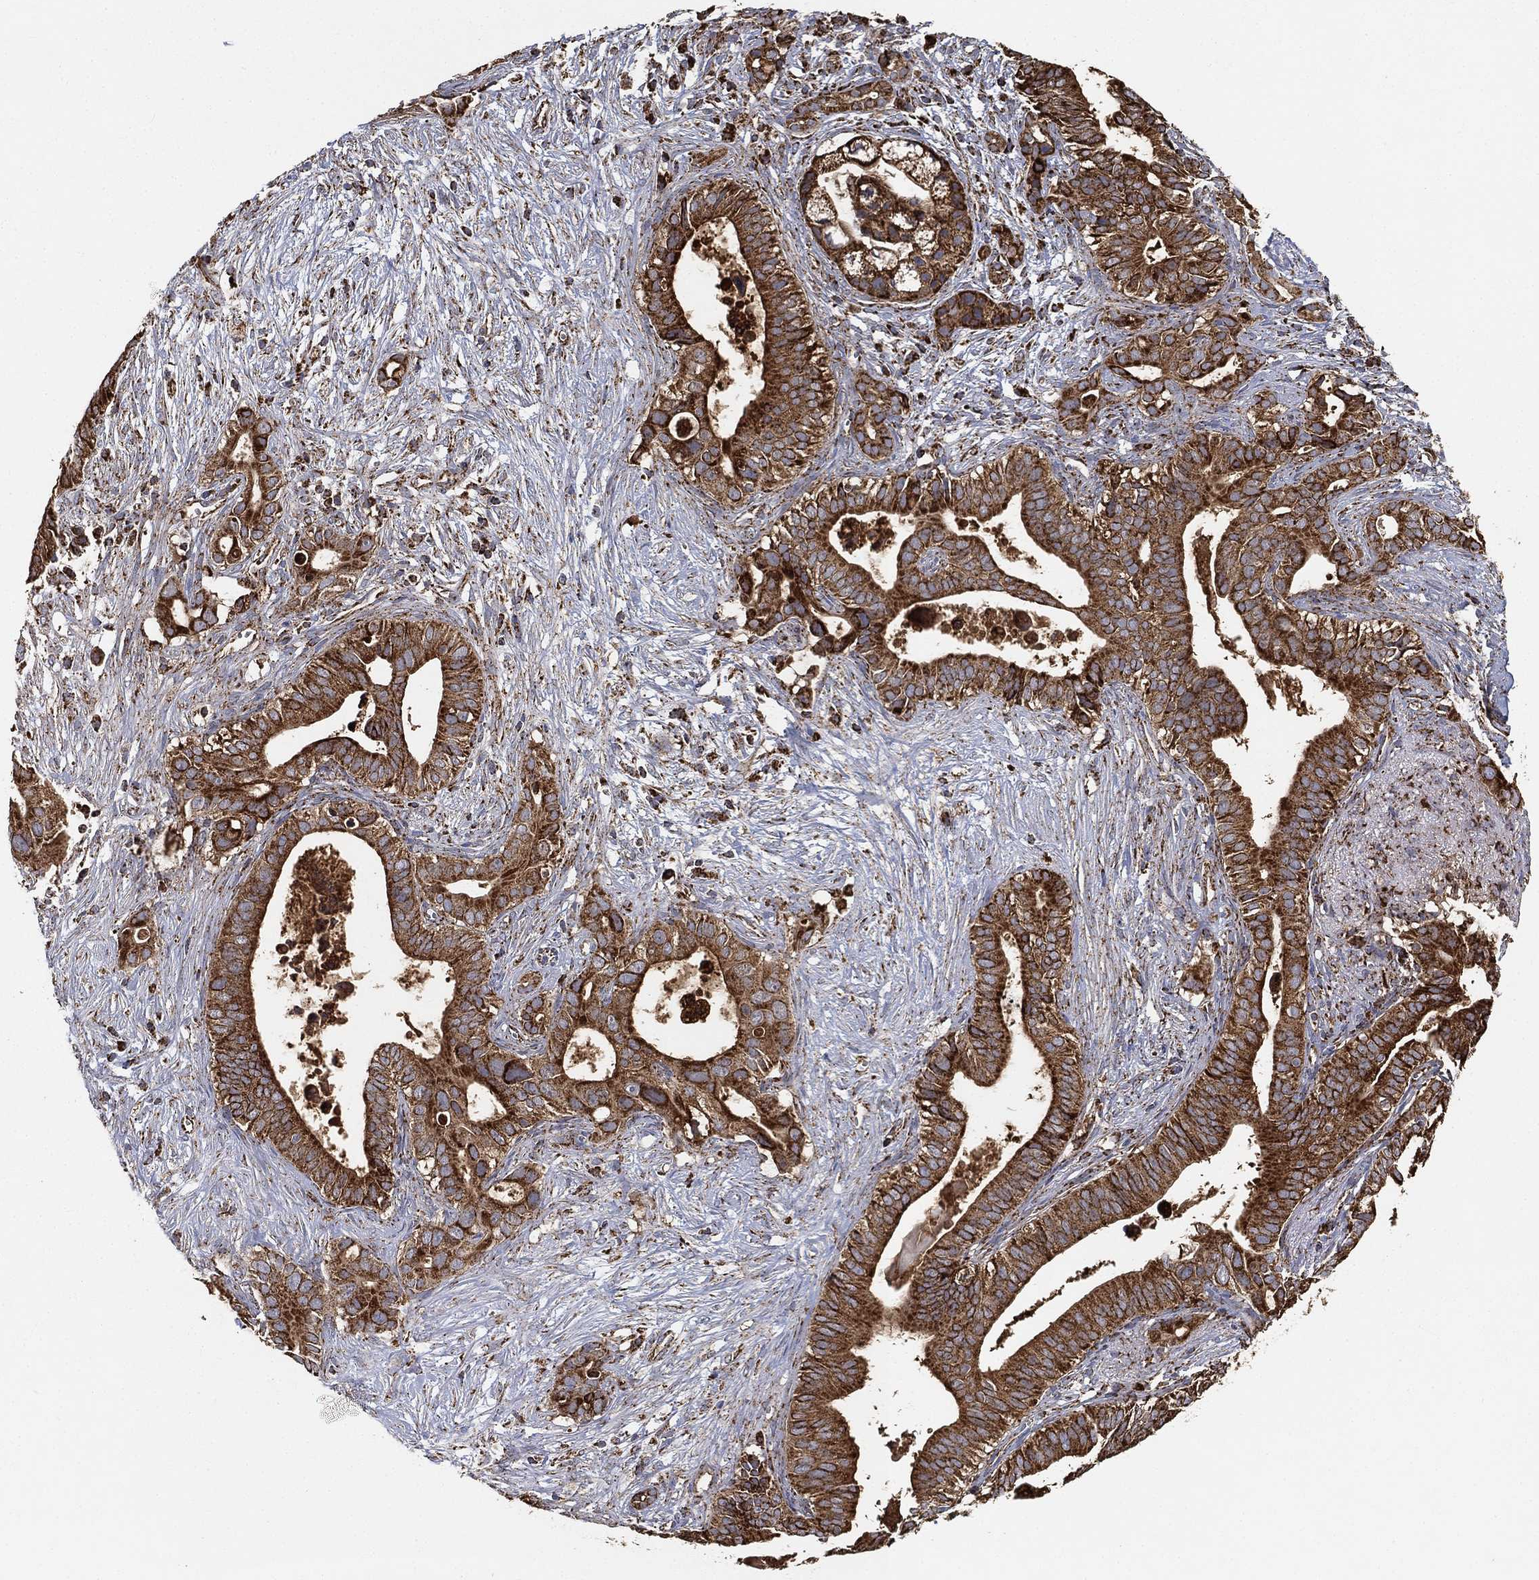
{"staining": {"intensity": "strong", "quantity": ">75%", "location": "cytoplasmic/membranous"}, "tissue": "pancreatic cancer", "cell_type": "Tumor cells", "image_type": "cancer", "snomed": [{"axis": "morphology", "description": "Adenocarcinoma, NOS"}, {"axis": "topography", "description": "Pancreas"}], "caption": "High-magnification brightfield microscopy of adenocarcinoma (pancreatic) stained with DAB (brown) and counterstained with hematoxylin (blue). tumor cells exhibit strong cytoplasmic/membranous positivity is seen in about>75% of cells. Using DAB (3,3'-diaminobenzidine) (brown) and hematoxylin (blue) stains, captured at high magnification using brightfield microscopy.", "gene": "SLC38A7", "patient": {"sex": "male", "age": 61}}